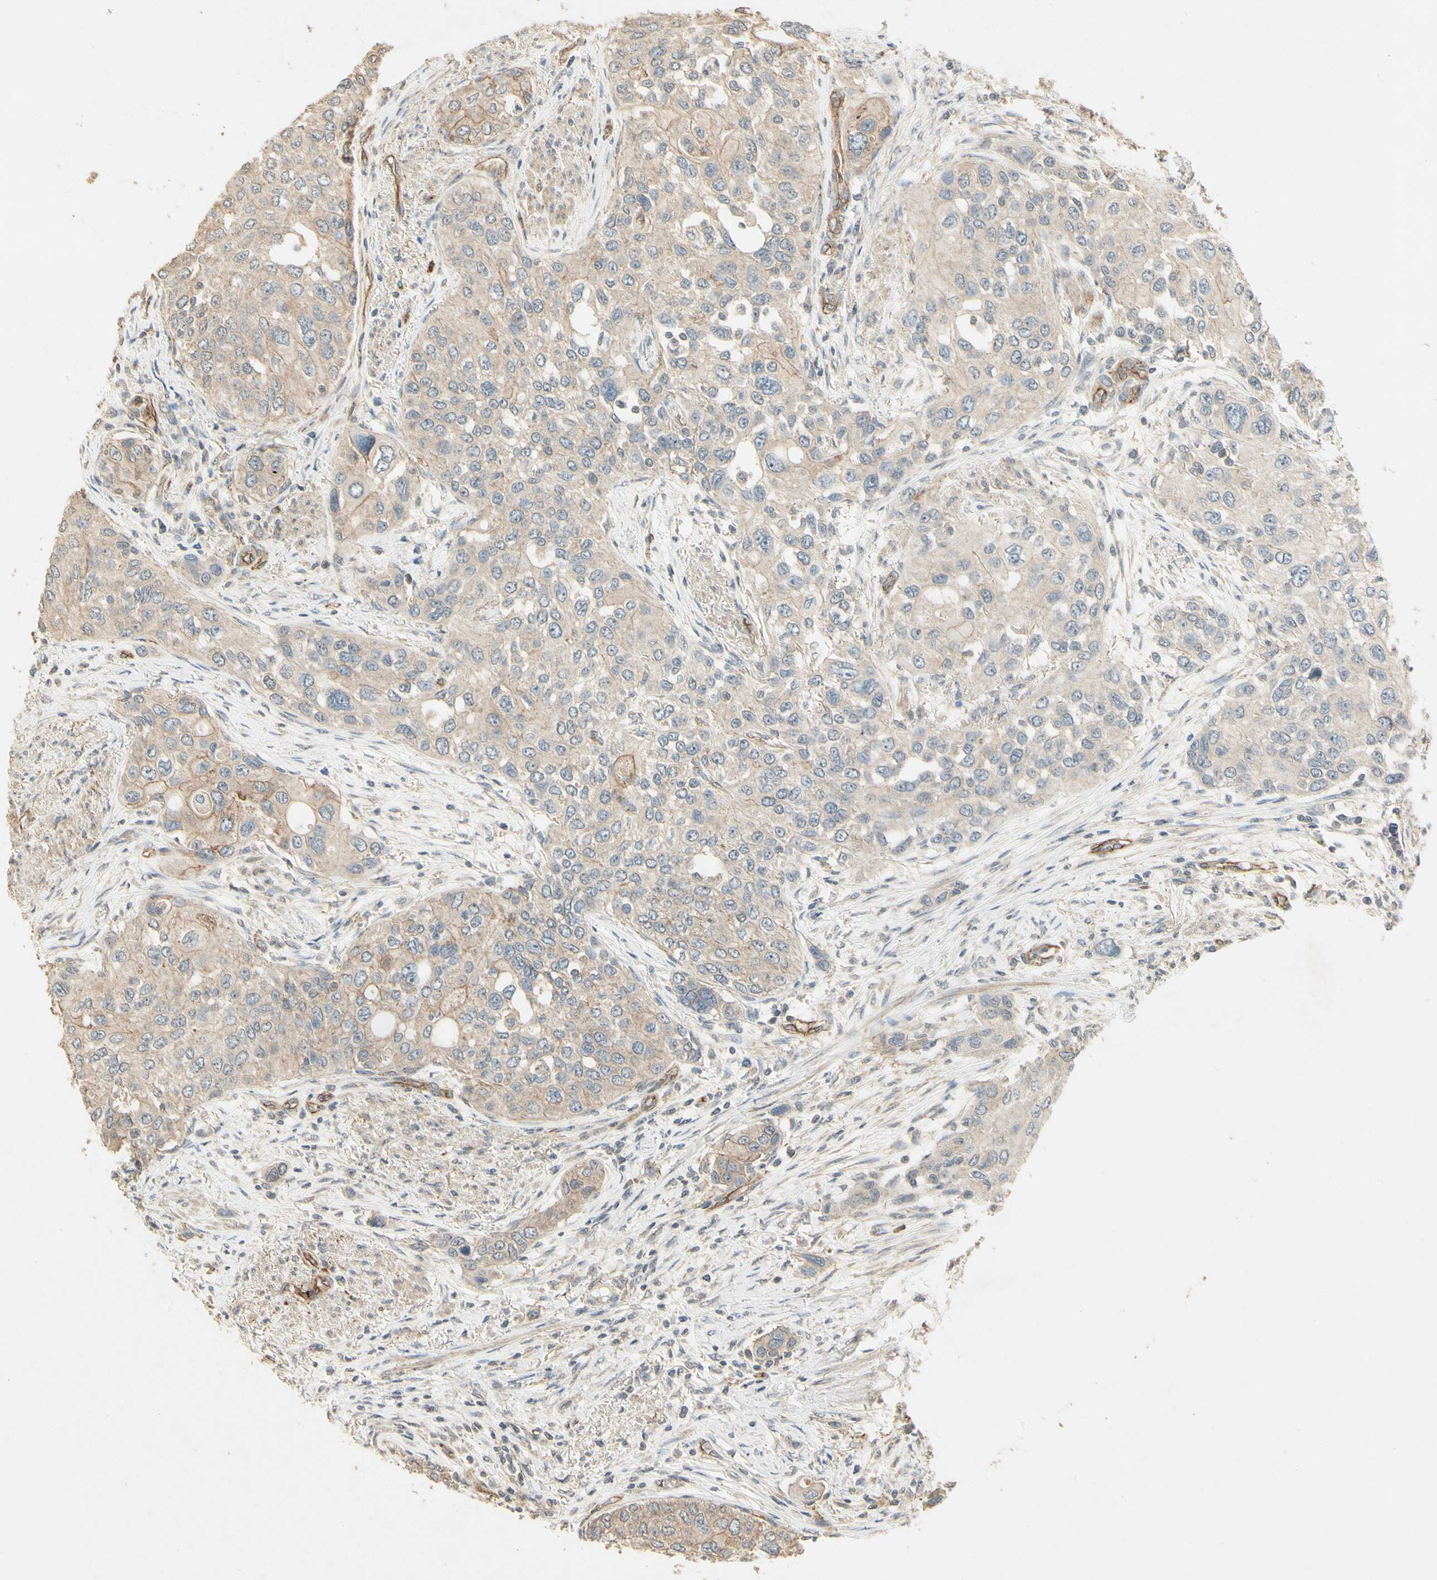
{"staining": {"intensity": "weak", "quantity": ">75%", "location": "cytoplasmic/membranous"}, "tissue": "urothelial cancer", "cell_type": "Tumor cells", "image_type": "cancer", "snomed": [{"axis": "morphology", "description": "Urothelial carcinoma, High grade"}, {"axis": "topography", "description": "Urinary bladder"}], "caption": "Weak cytoplasmic/membranous protein expression is identified in about >75% of tumor cells in urothelial cancer.", "gene": "RNF180", "patient": {"sex": "female", "age": 56}}